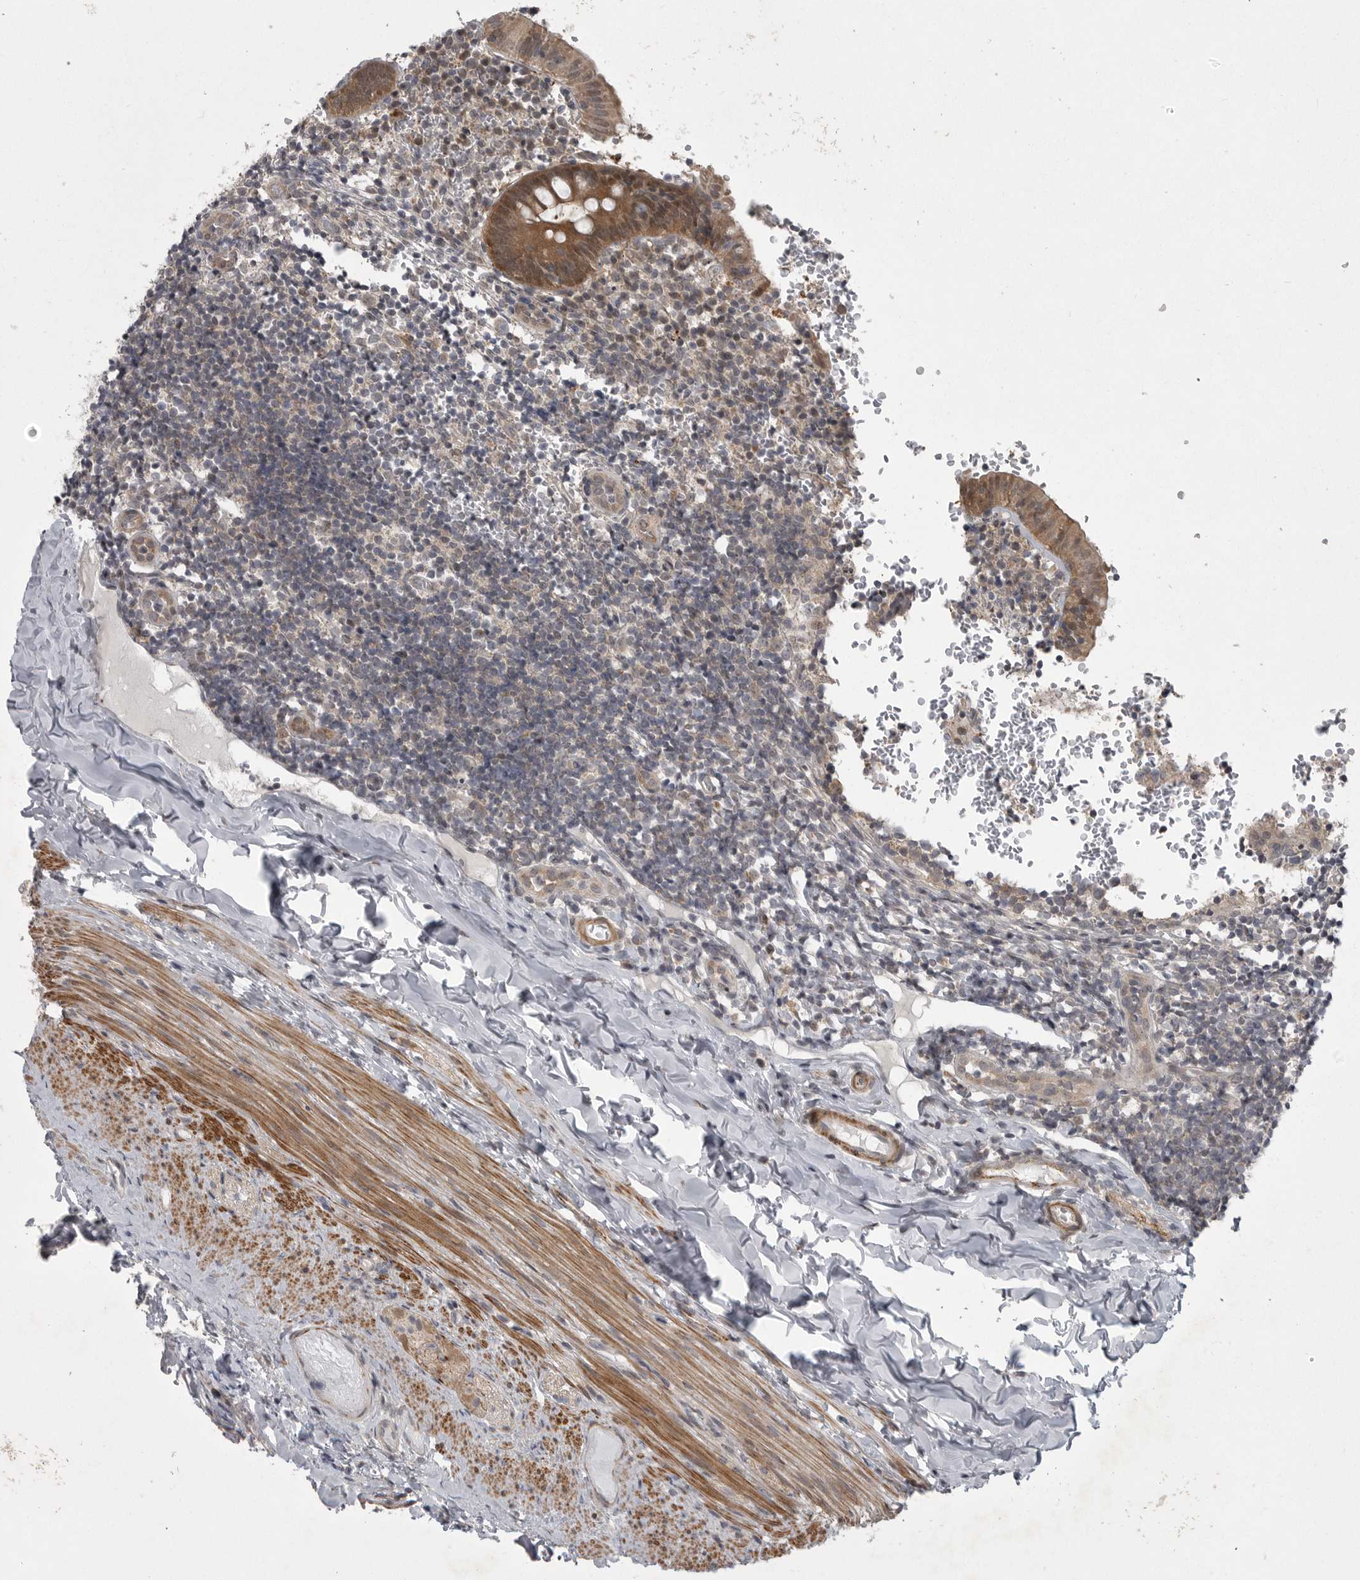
{"staining": {"intensity": "moderate", "quantity": ">75%", "location": "cytoplasmic/membranous,nuclear"}, "tissue": "appendix", "cell_type": "Glandular cells", "image_type": "normal", "snomed": [{"axis": "morphology", "description": "Normal tissue, NOS"}, {"axis": "topography", "description": "Appendix"}], "caption": "IHC micrograph of unremarkable appendix stained for a protein (brown), which exhibits medium levels of moderate cytoplasmic/membranous,nuclear positivity in about >75% of glandular cells.", "gene": "PPP1R9A", "patient": {"sex": "male", "age": 8}}